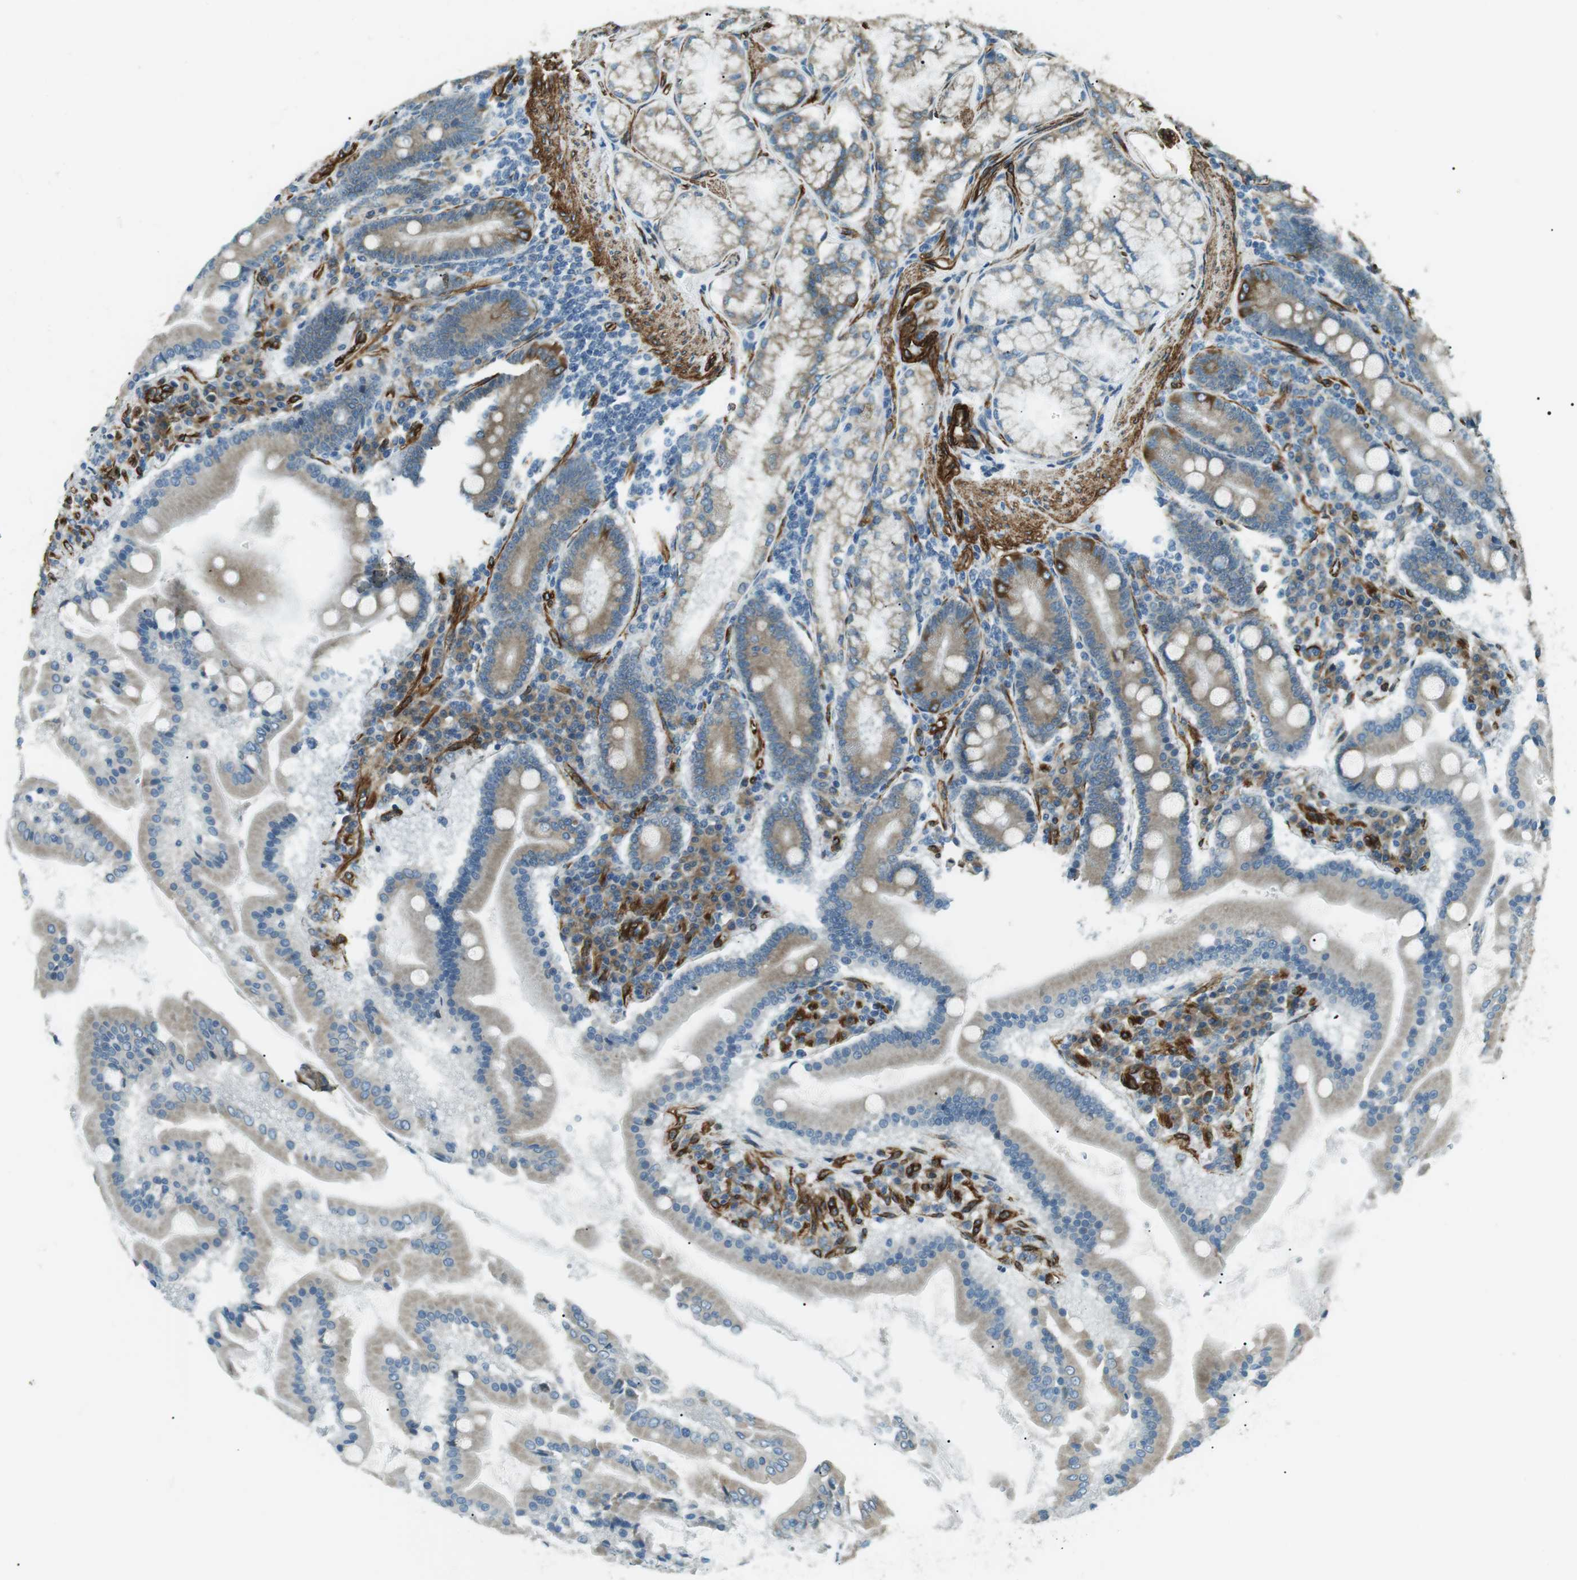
{"staining": {"intensity": "moderate", "quantity": ">75%", "location": "cytoplasmic/membranous"}, "tissue": "duodenum", "cell_type": "Glandular cells", "image_type": "normal", "snomed": [{"axis": "morphology", "description": "Normal tissue, NOS"}, {"axis": "topography", "description": "Duodenum"}], "caption": "Immunohistochemical staining of benign duodenum displays moderate cytoplasmic/membranous protein expression in about >75% of glandular cells.", "gene": "ODR4", "patient": {"sex": "male", "age": 50}}